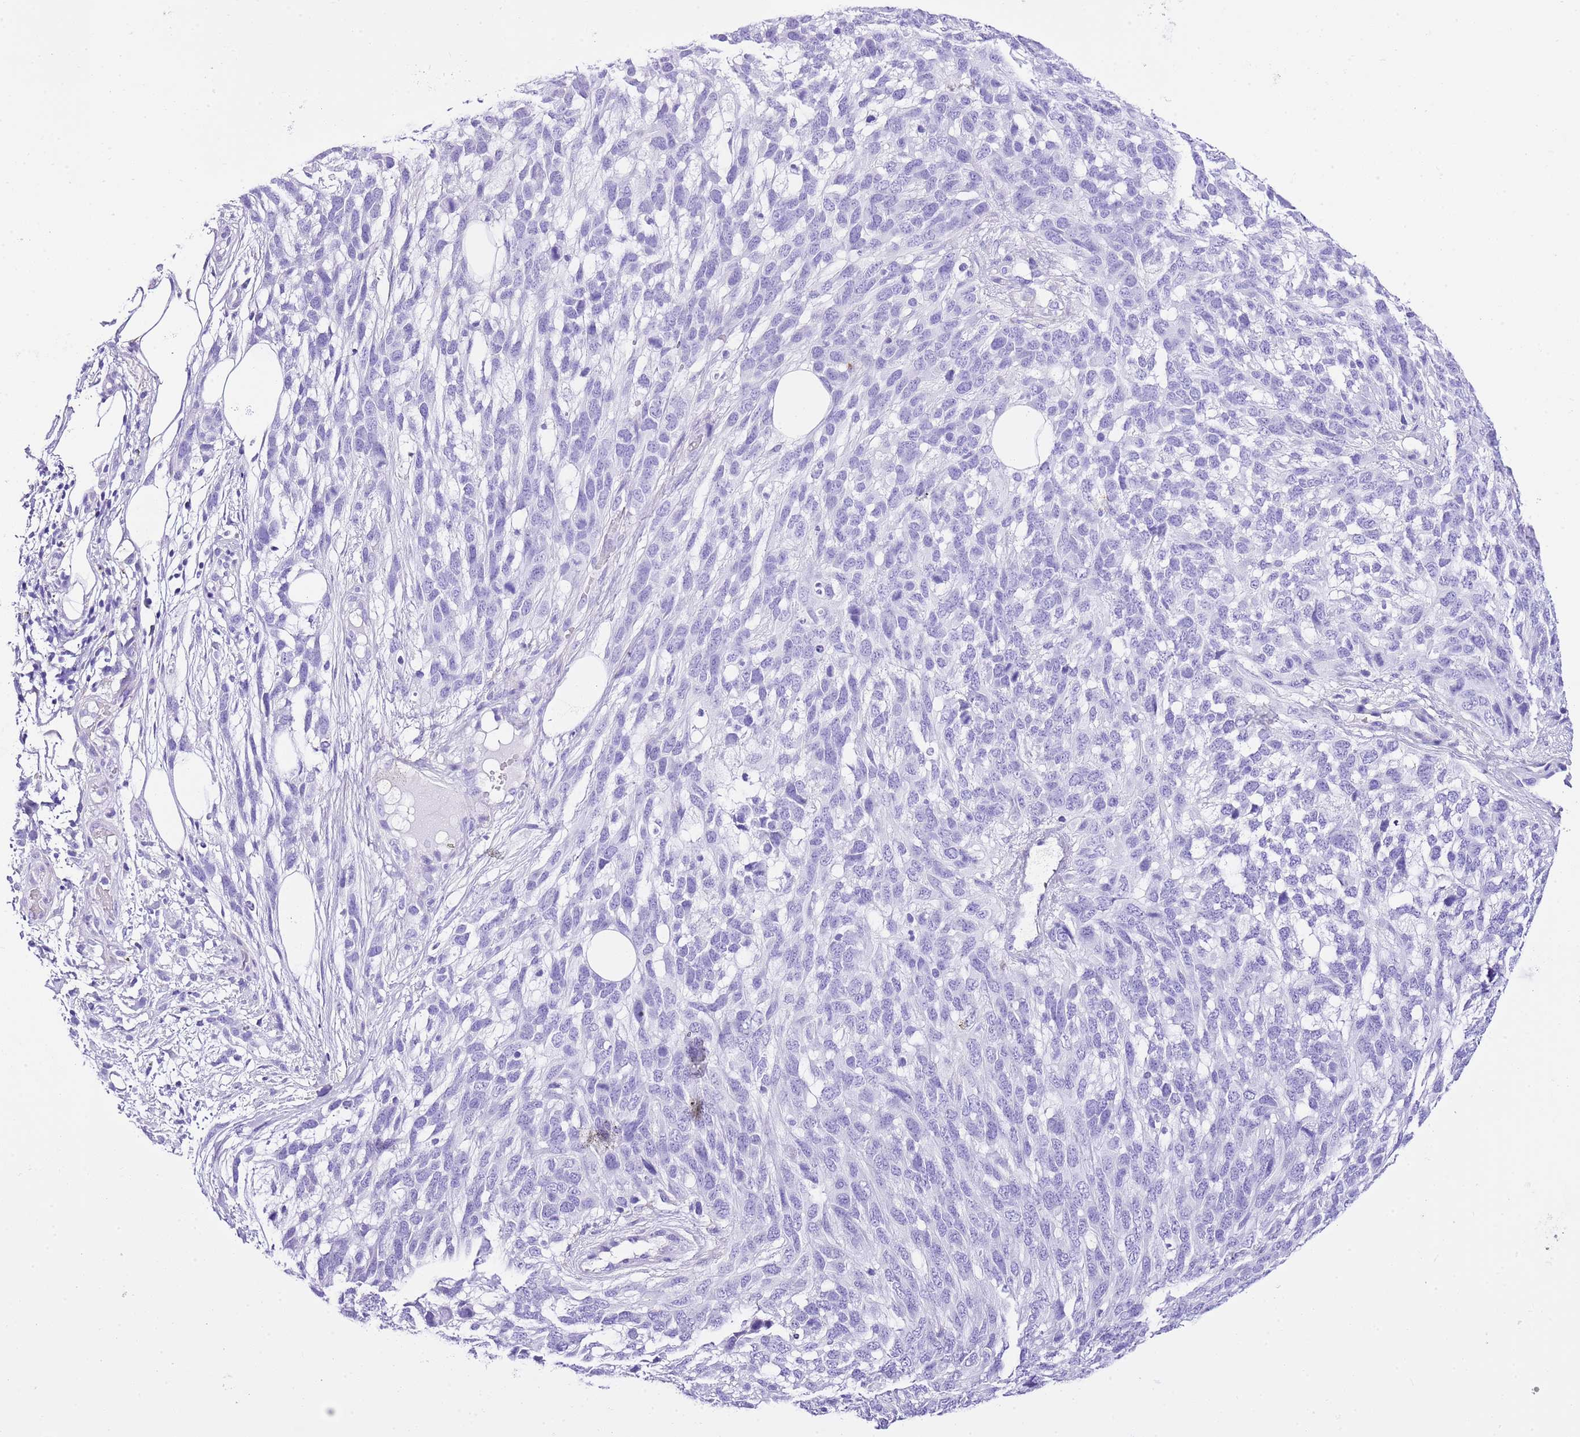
{"staining": {"intensity": "negative", "quantity": "none", "location": "none"}, "tissue": "melanoma", "cell_type": "Tumor cells", "image_type": "cancer", "snomed": [{"axis": "morphology", "description": "Normal morphology"}, {"axis": "morphology", "description": "Malignant melanoma, NOS"}, {"axis": "topography", "description": "Skin"}], "caption": "Immunohistochemistry (IHC) of human malignant melanoma exhibits no staining in tumor cells.", "gene": "KCNC1", "patient": {"sex": "female", "age": 72}}